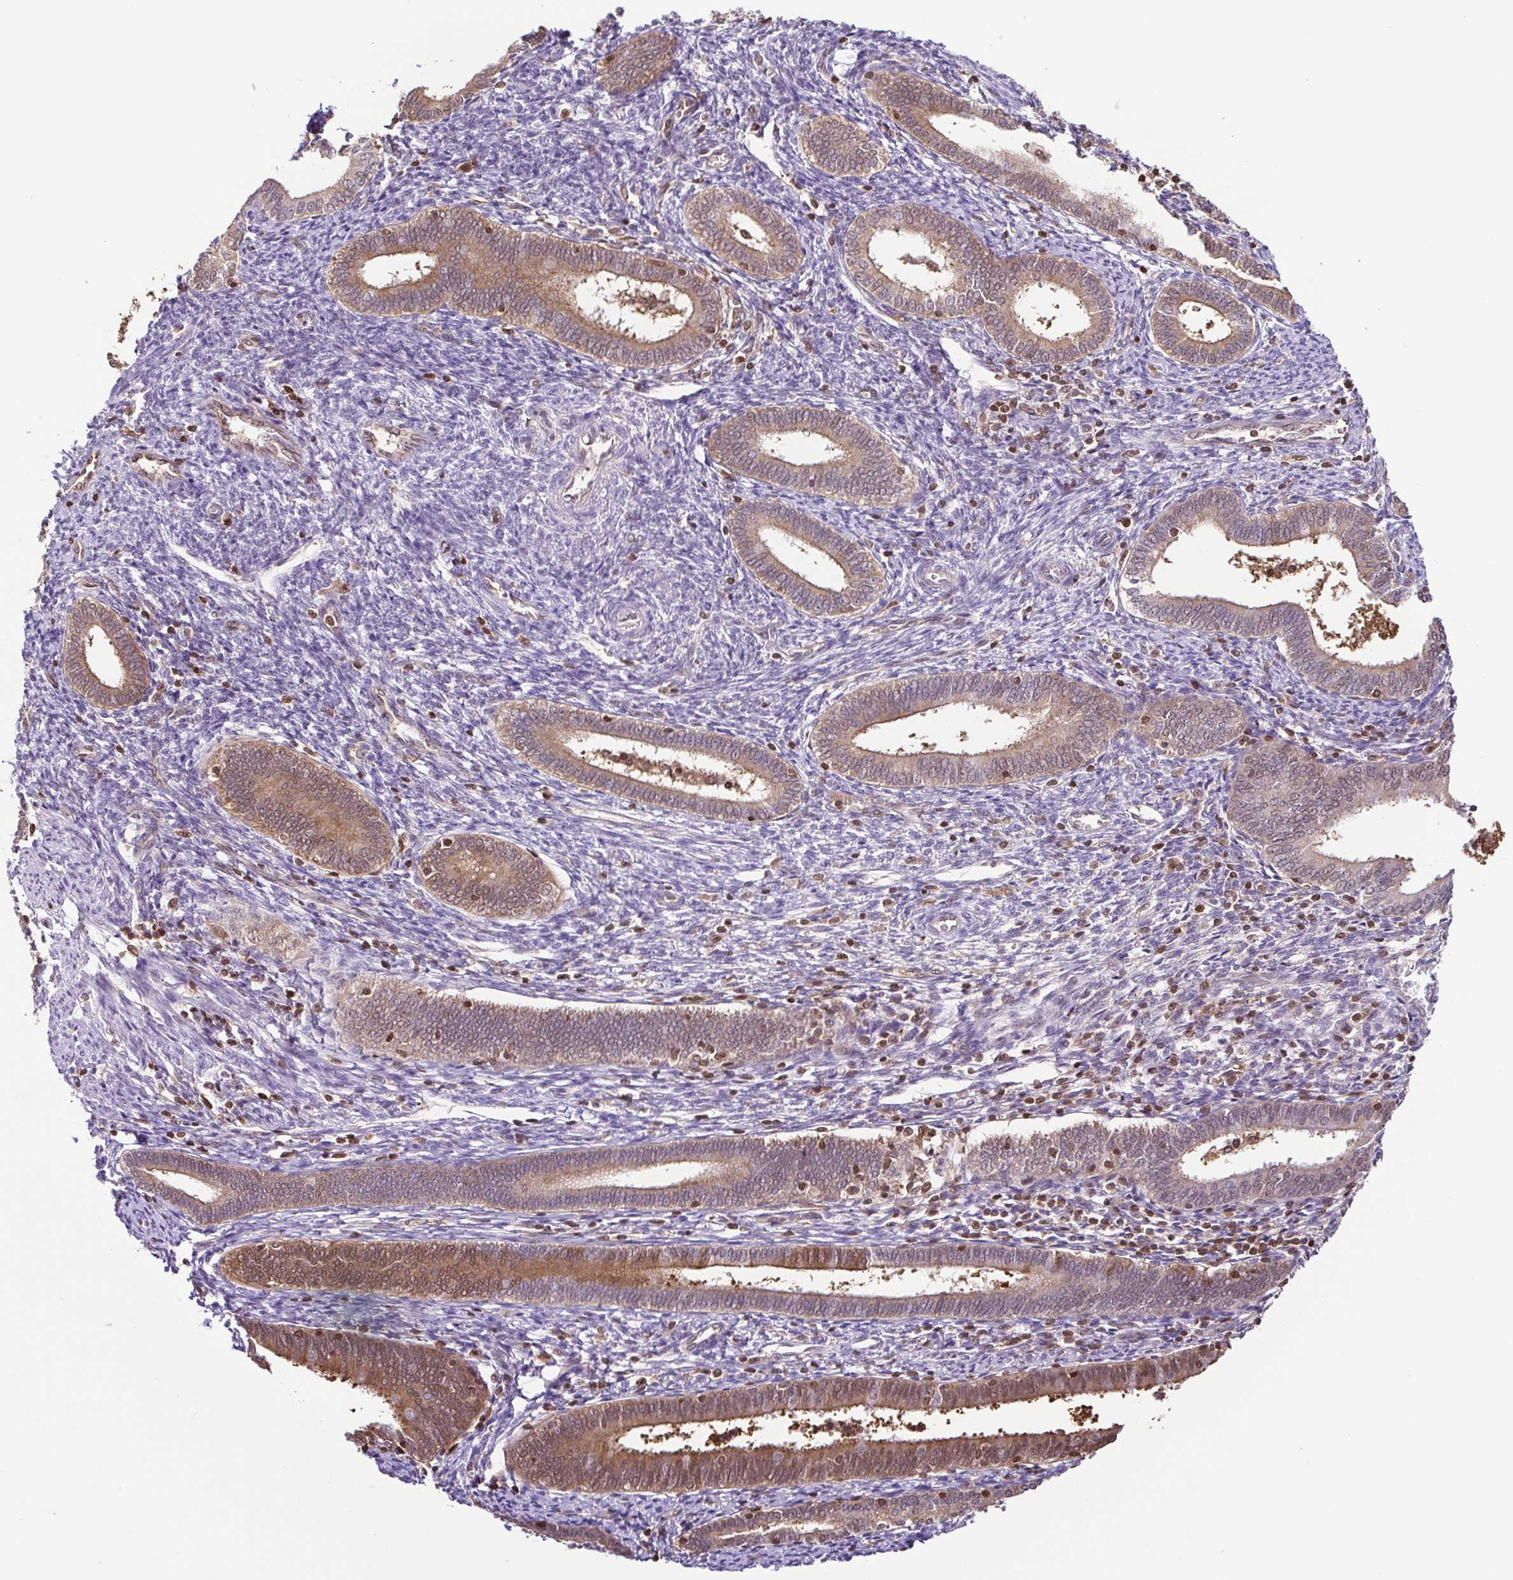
{"staining": {"intensity": "negative", "quantity": "none", "location": "none"}, "tissue": "endometrium", "cell_type": "Cells in endometrial stroma", "image_type": "normal", "snomed": [{"axis": "morphology", "description": "Normal tissue, NOS"}, {"axis": "topography", "description": "Endometrium"}], "caption": "Immunohistochemistry of normal human endometrium shows no expression in cells in endometrial stroma. (DAB IHC, high magnification).", "gene": "PSMB9", "patient": {"sex": "female", "age": 41}}